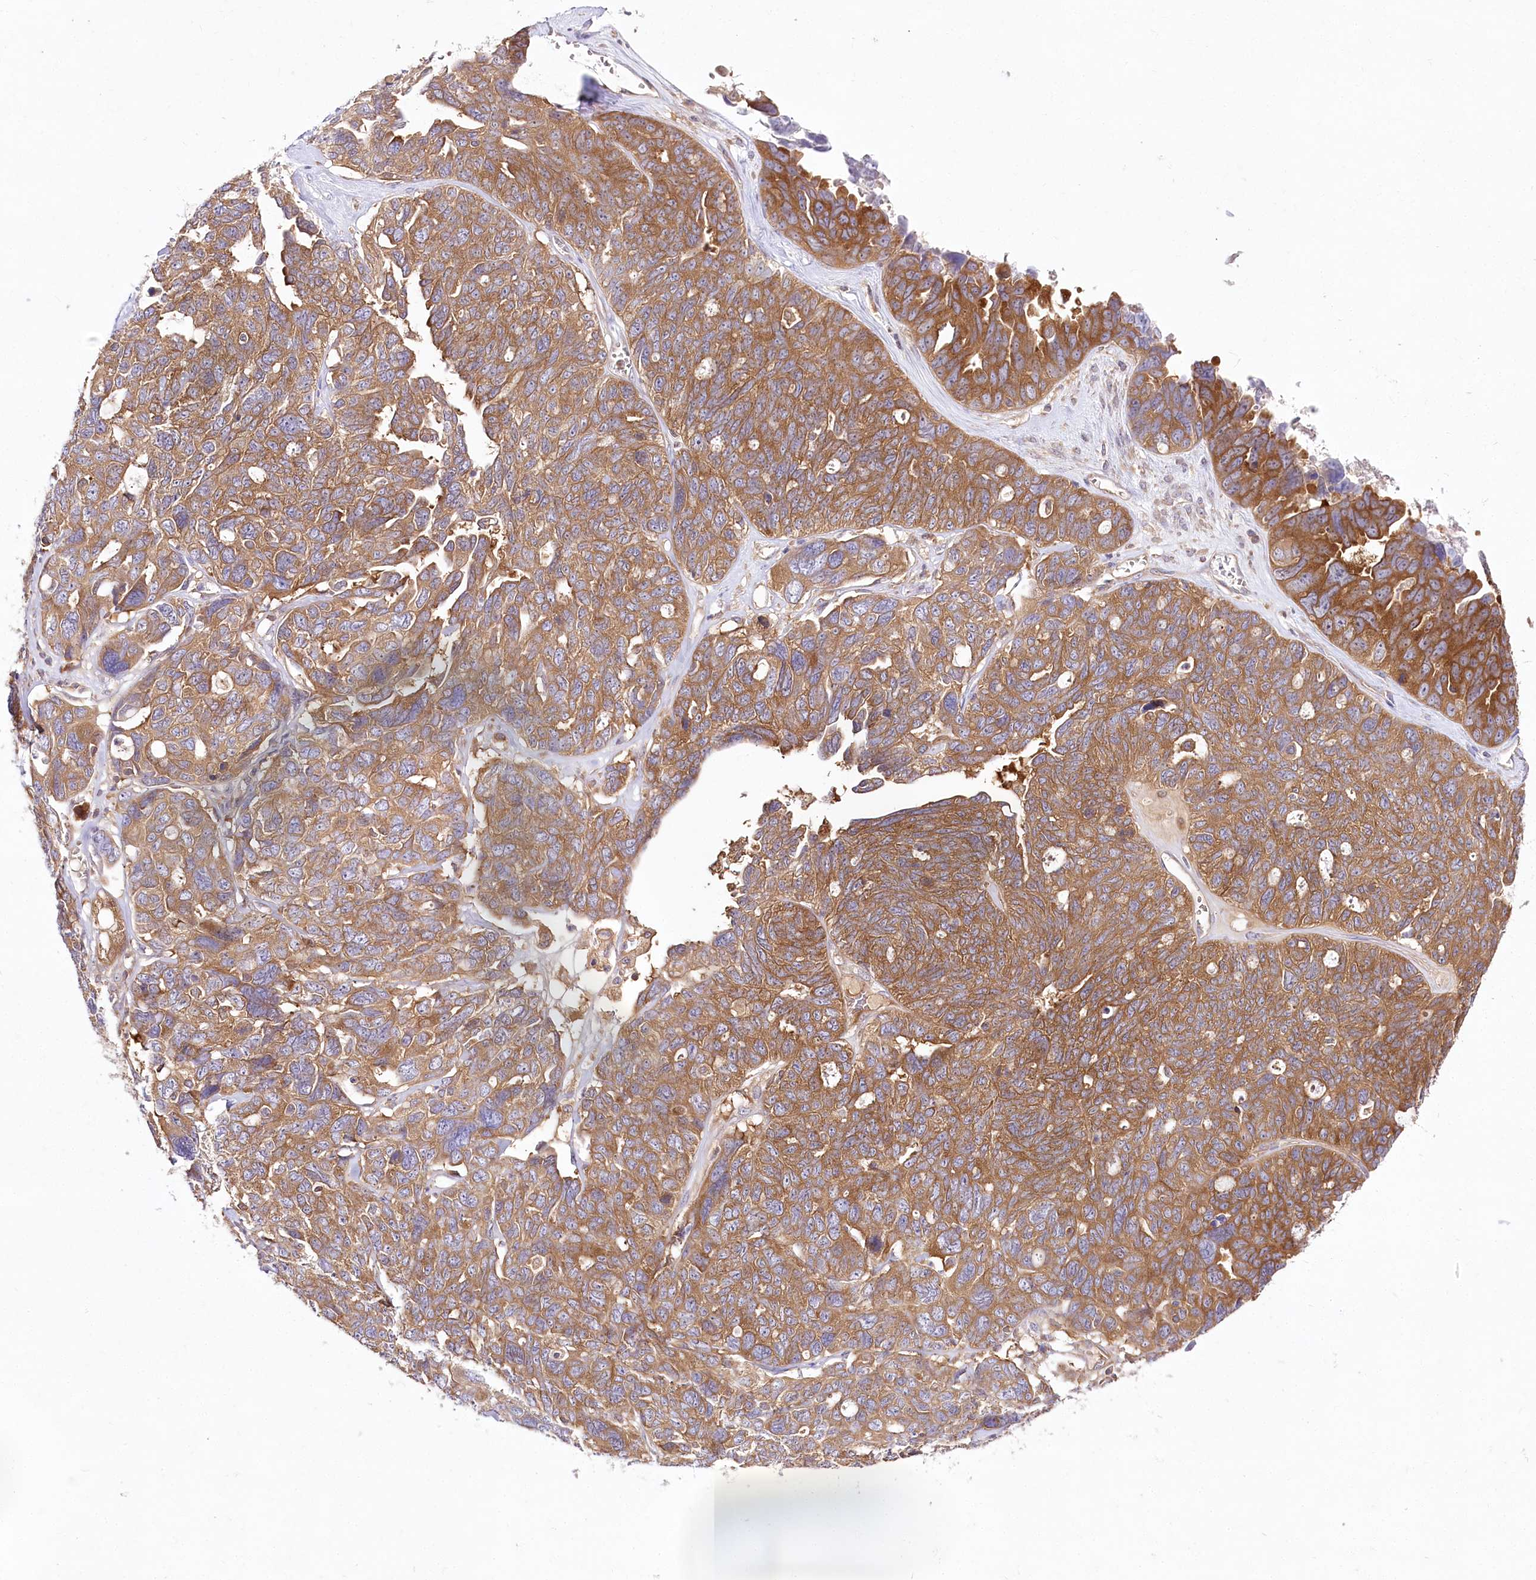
{"staining": {"intensity": "moderate", "quantity": ">75%", "location": "cytoplasmic/membranous"}, "tissue": "ovarian cancer", "cell_type": "Tumor cells", "image_type": "cancer", "snomed": [{"axis": "morphology", "description": "Cystadenocarcinoma, serous, NOS"}, {"axis": "topography", "description": "Ovary"}], "caption": "Human ovarian serous cystadenocarcinoma stained for a protein (brown) shows moderate cytoplasmic/membranous positive expression in approximately >75% of tumor cells.", "gene": "ABRAXAS2", "patient": {"sex": "female", "age": 79}}